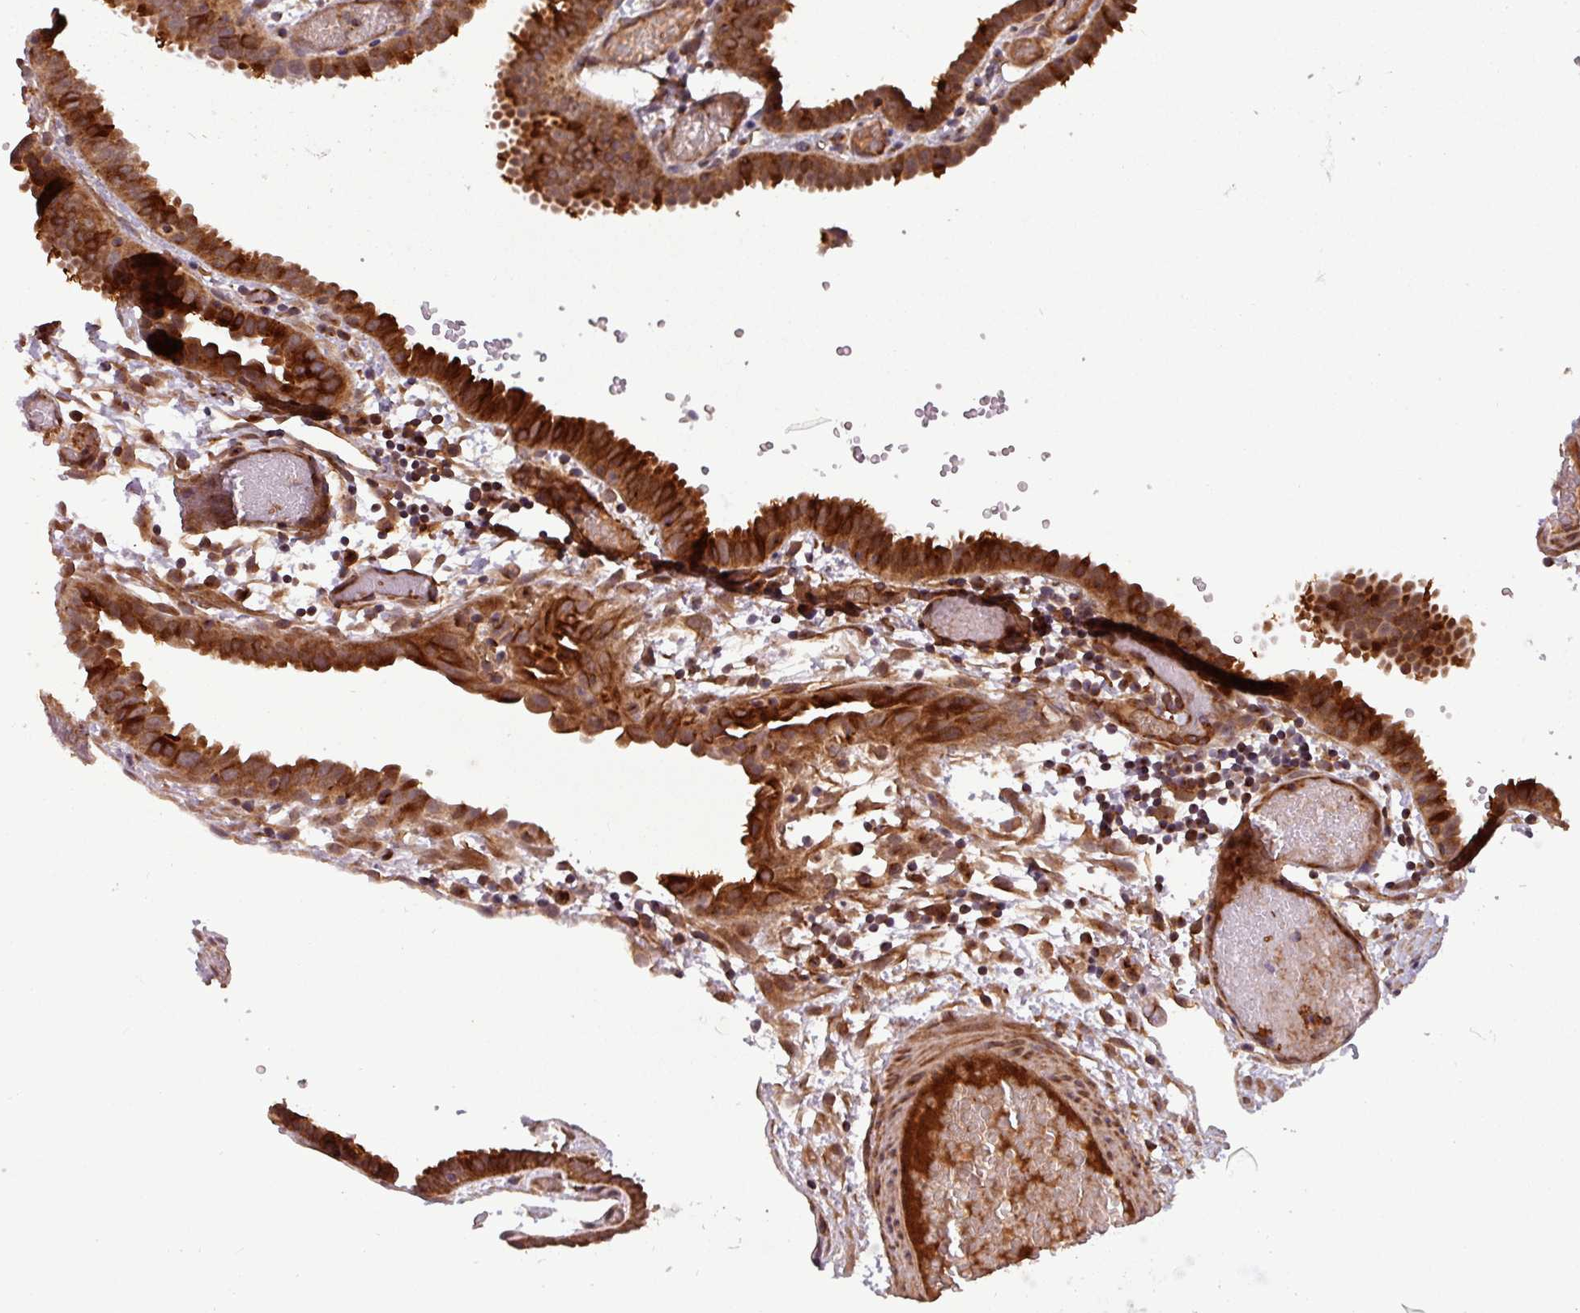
{"staining": {"intensity": "strong", "quantity": ">75%", "location": "cytoplasmic/membranous"}, "tissue": "fallopian tube", "cell_type": "Glandular cells", "image_type": "normal", "snomed": [{"axis": "morphology", "description": "Normal tissue, NOS"}, {"axis": "topography", "description": "Fallopian tube"}], "caption": "This photomicrograph displays IHC staining of unremarkable fallopian tube, with high strong cytoplasmic/membranous staining in about >75% of glandular cells.", "gene": "PUS1", "patient": {"sex": "female", "age": 37}}